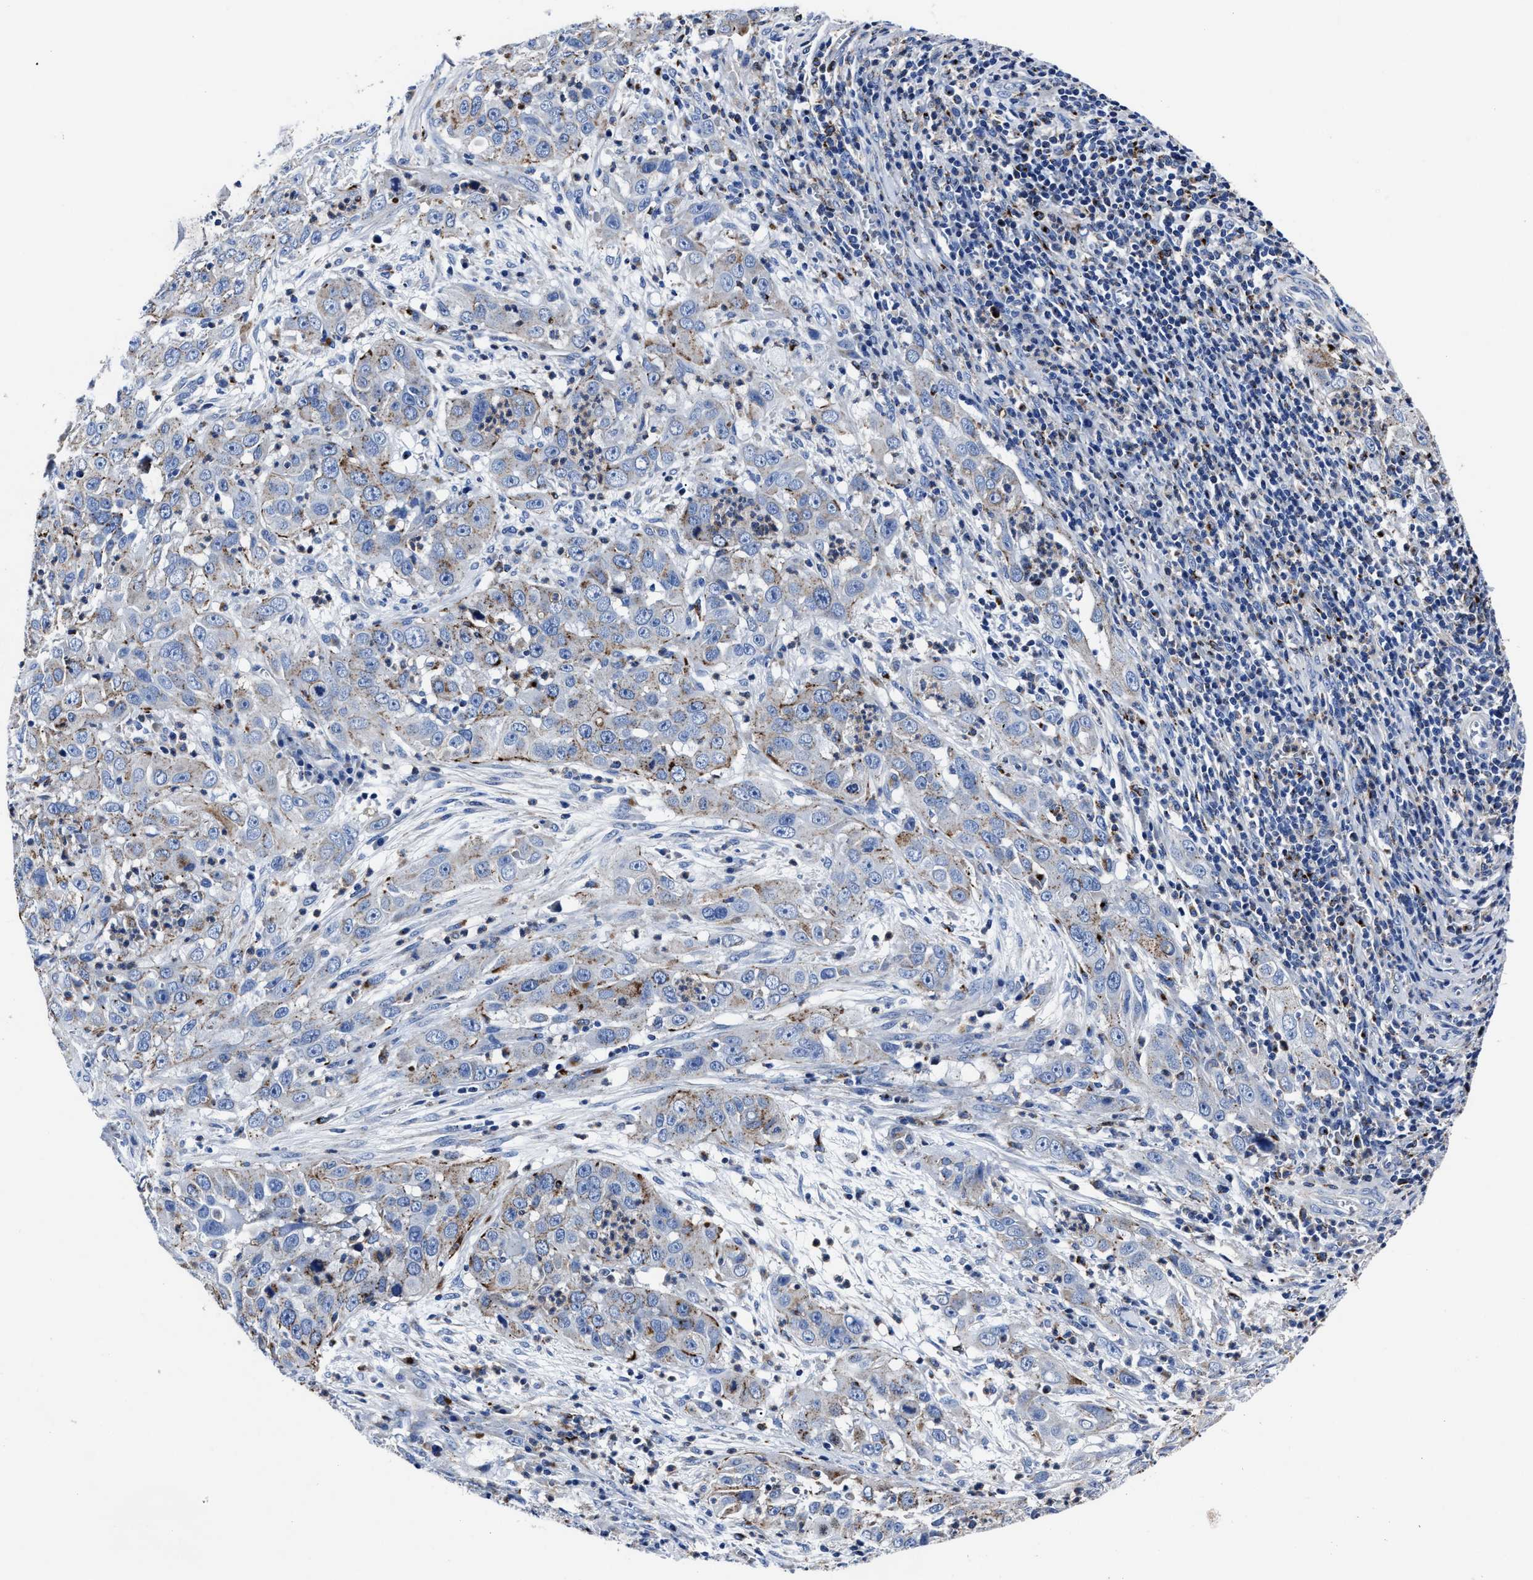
{"staining": {"intensity": "moderate", "quantity": "<25%", "location": "cytoplasmic/membranous"}, "tissue": "cervical cancer", "cell_type": "Tumor cells", "image_type": "cancer", "snomed": [{"axis": "morphology", "description": "Squamous cell carcinoma, NOS"}, {"axis": "topography", "description": "Cervix"}], "caption": "About <25% of tumor cells in human cervical cancer demonstrate moderate cytoplasmic/membranous protein expression as visualized by brown immunohistochemical staining.", "gene": "LAMTOR4", "patient": {"sex": "female", "age": 32}}